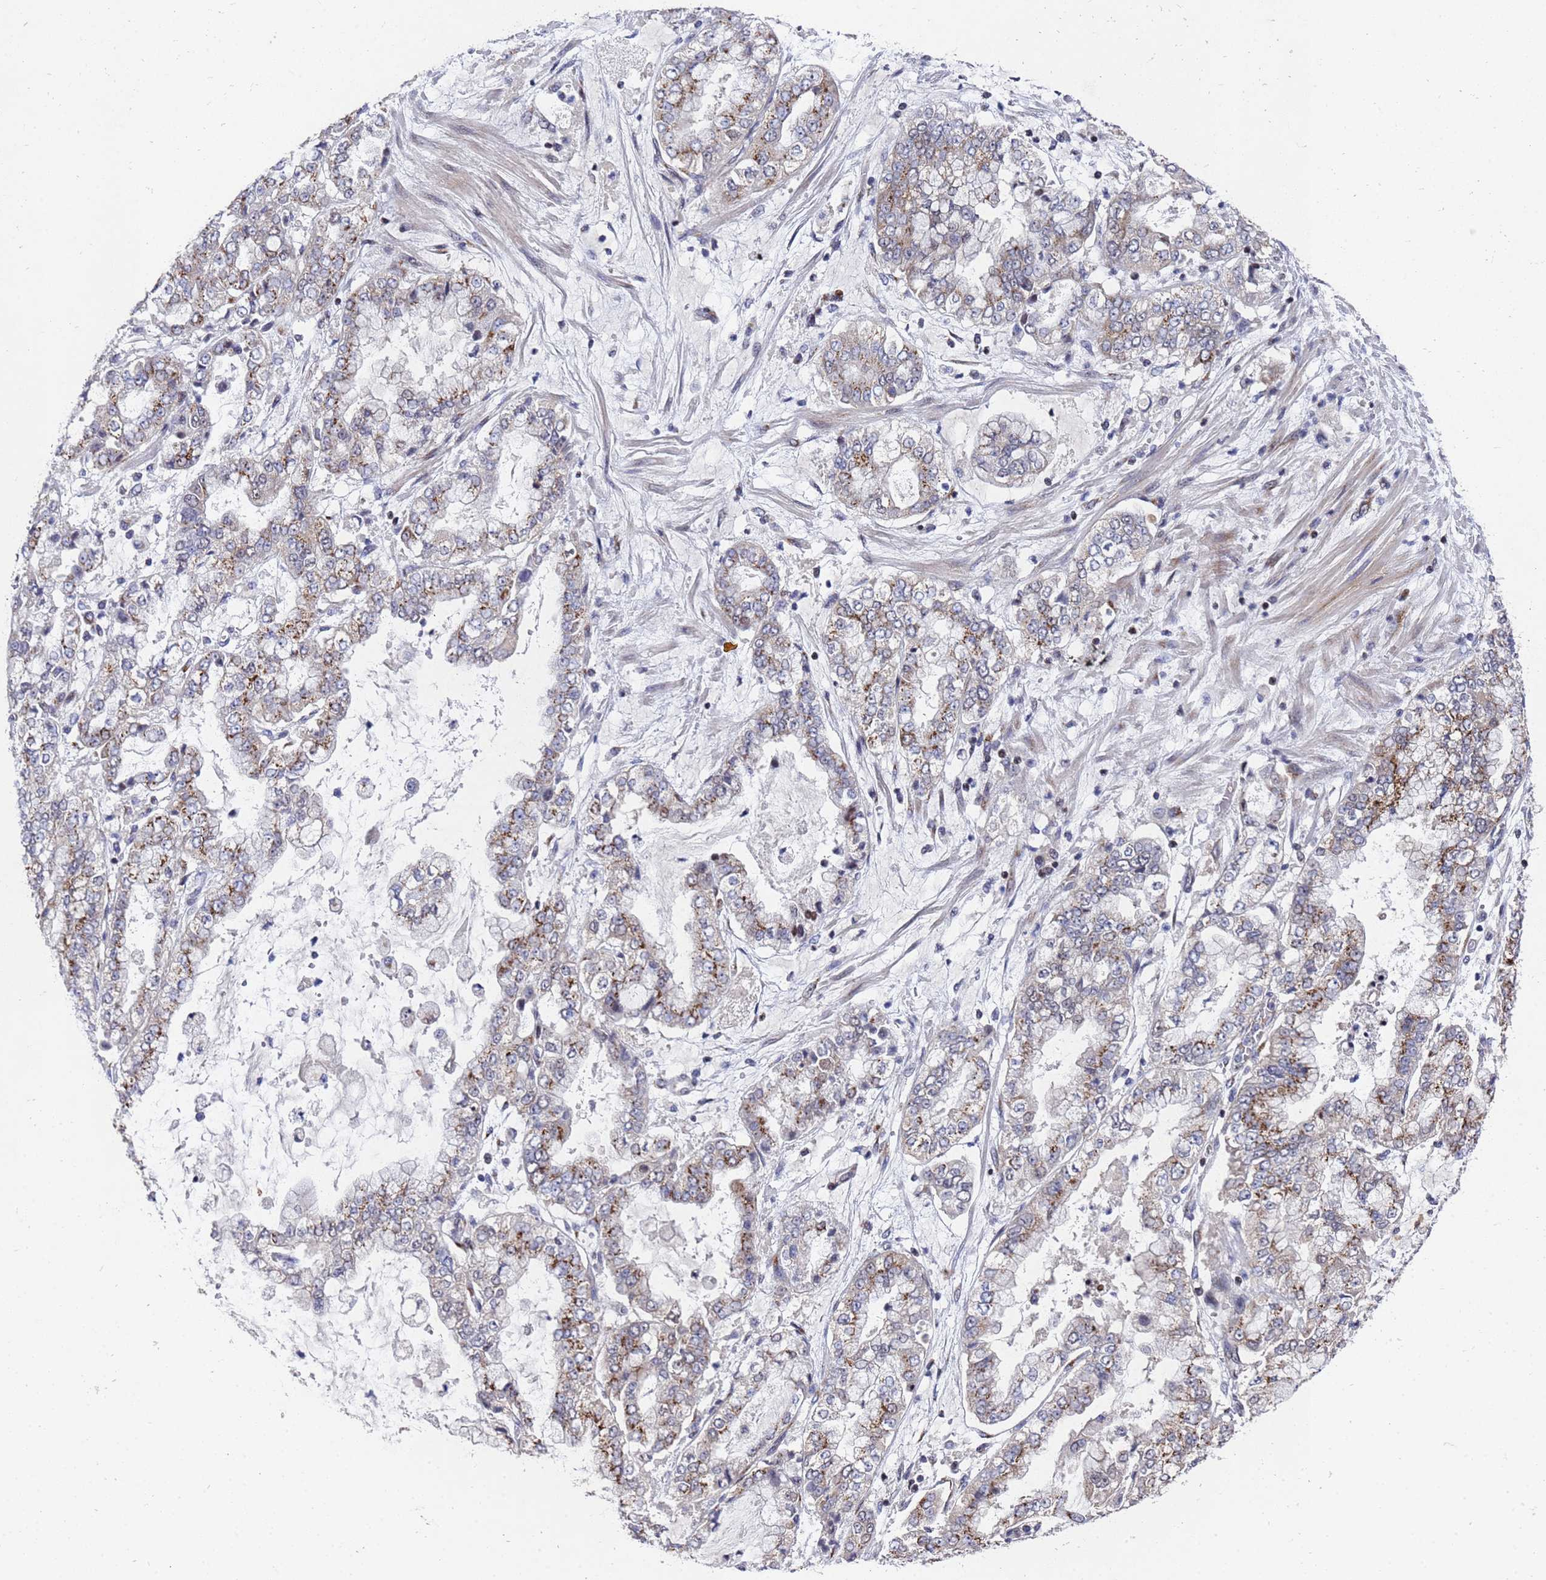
{"staining": {"intensity": "moderate", "quantity": ">75%", "location": "cytoplasmic/membranous"}, "tissue": "stomach cancer", "cell_type": "Tumor cells", "image_type": "cancer", "snomed": [{"axis": "morphology", "description": "Adenocarcinoma, NOS"}, {"axis": "topography", "description": "Stomach"}], "caption": "Moderate cytoplasmic/membranous protein positivity is identified in approximately >75% of tumor cells in stomach adenocarcinoma. Using DAB (brown) and hematoxylin (blue) stains, captured at high magnification using brightfield microscopy.", "gene": "NSUN6", "patient": {"sex": "male", "age": 76}}